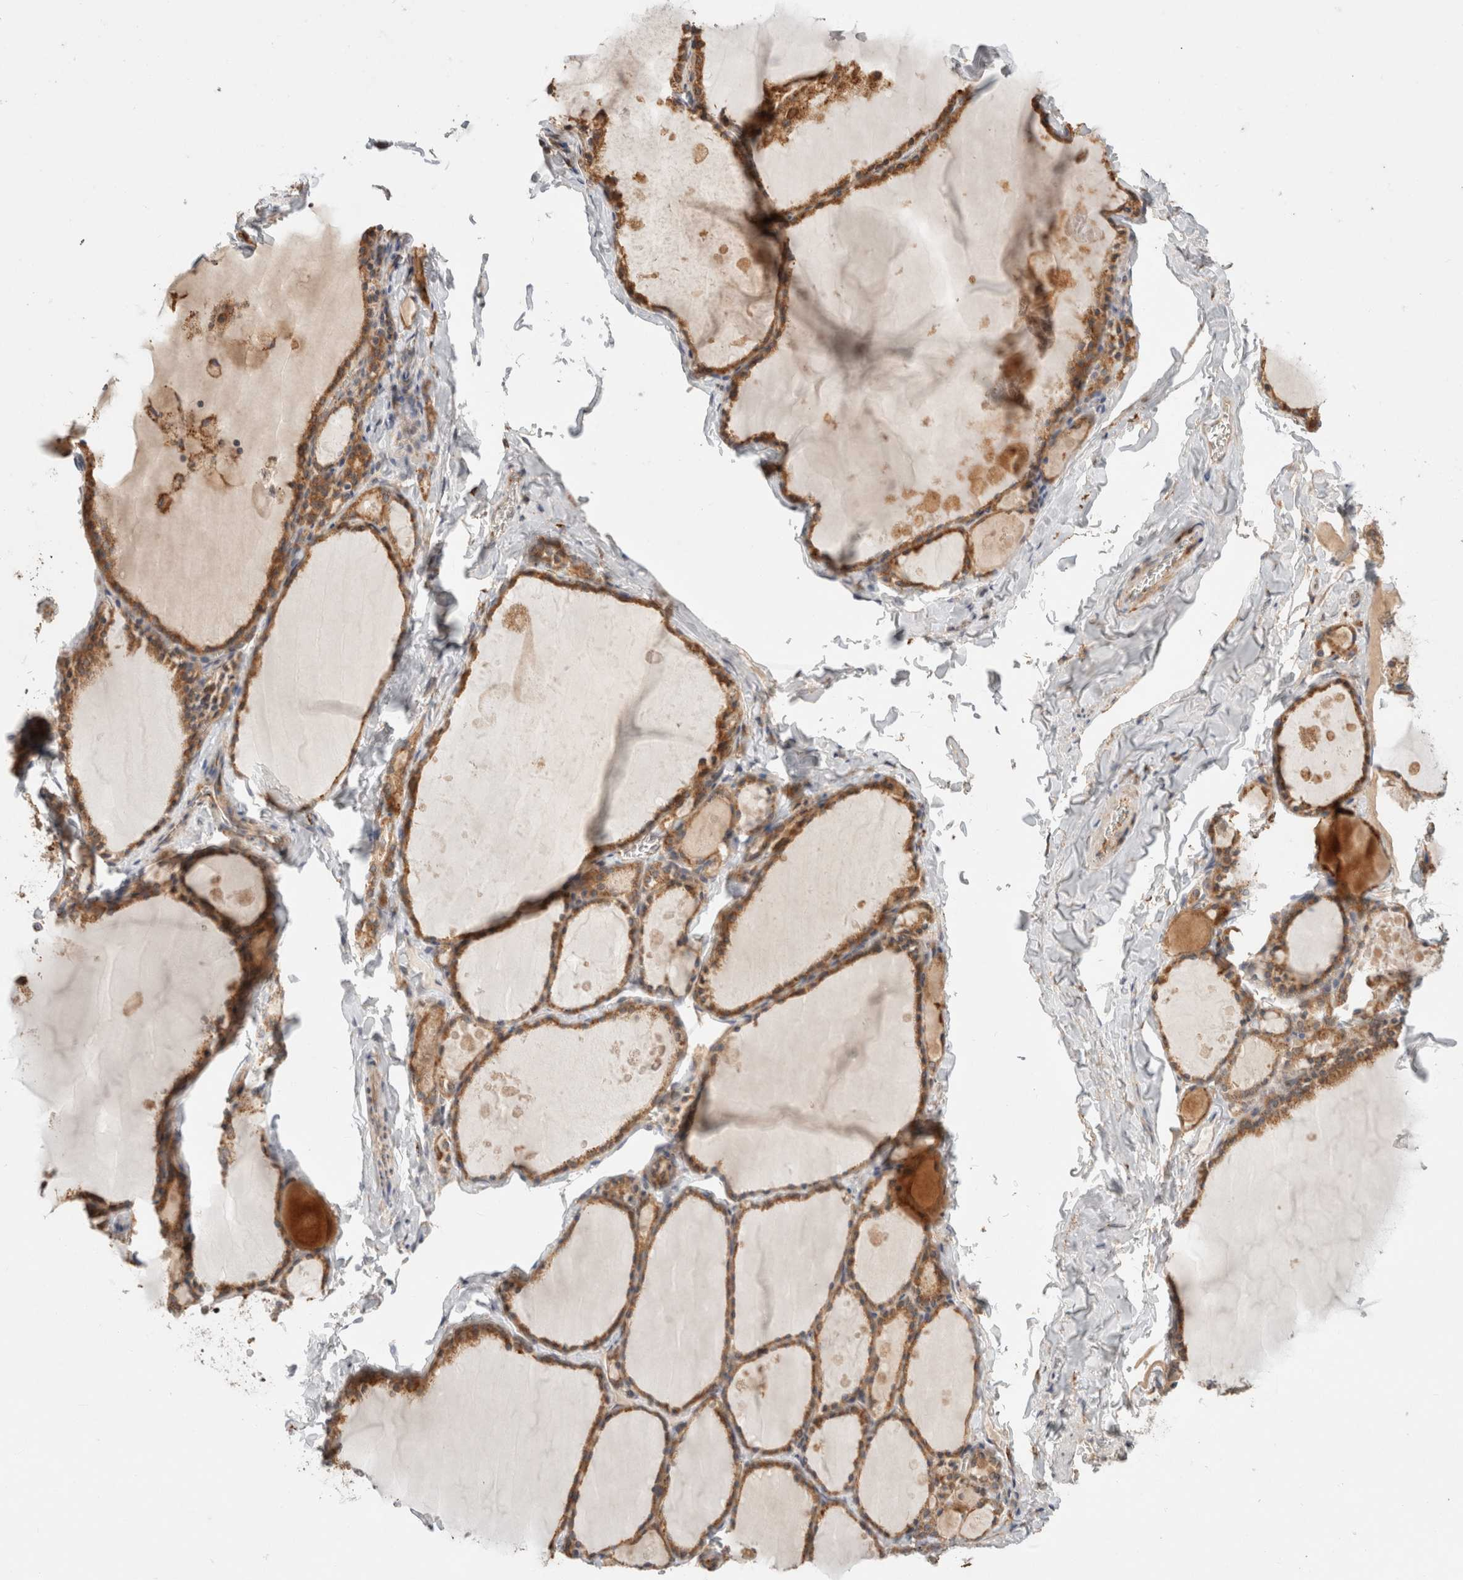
{"staining": {"intensity": "moderate", "quantity": ">75%", "location": "cytoplasmic/membranous"}, "tissue": "thyroid gland", "cell_type": "Glandular cells", "image_type": "normal", "snomed": [{"axis": "morphology", "description": "Normal tissue, NOS"}, {"axis": "topography", "description": "Thyroid gland"}], "caption": "The photomicrograph displays a brown stain indicating the presence of a protein in the cytoplasmic/membranous of glandular cells in thyroid gland. (DAB (3,3'-diaminobenzidine) = brown stain, brightfield microscopy at high magnification).", "gene": "HROB", "patient": {"sex": "male", "age": 56}}